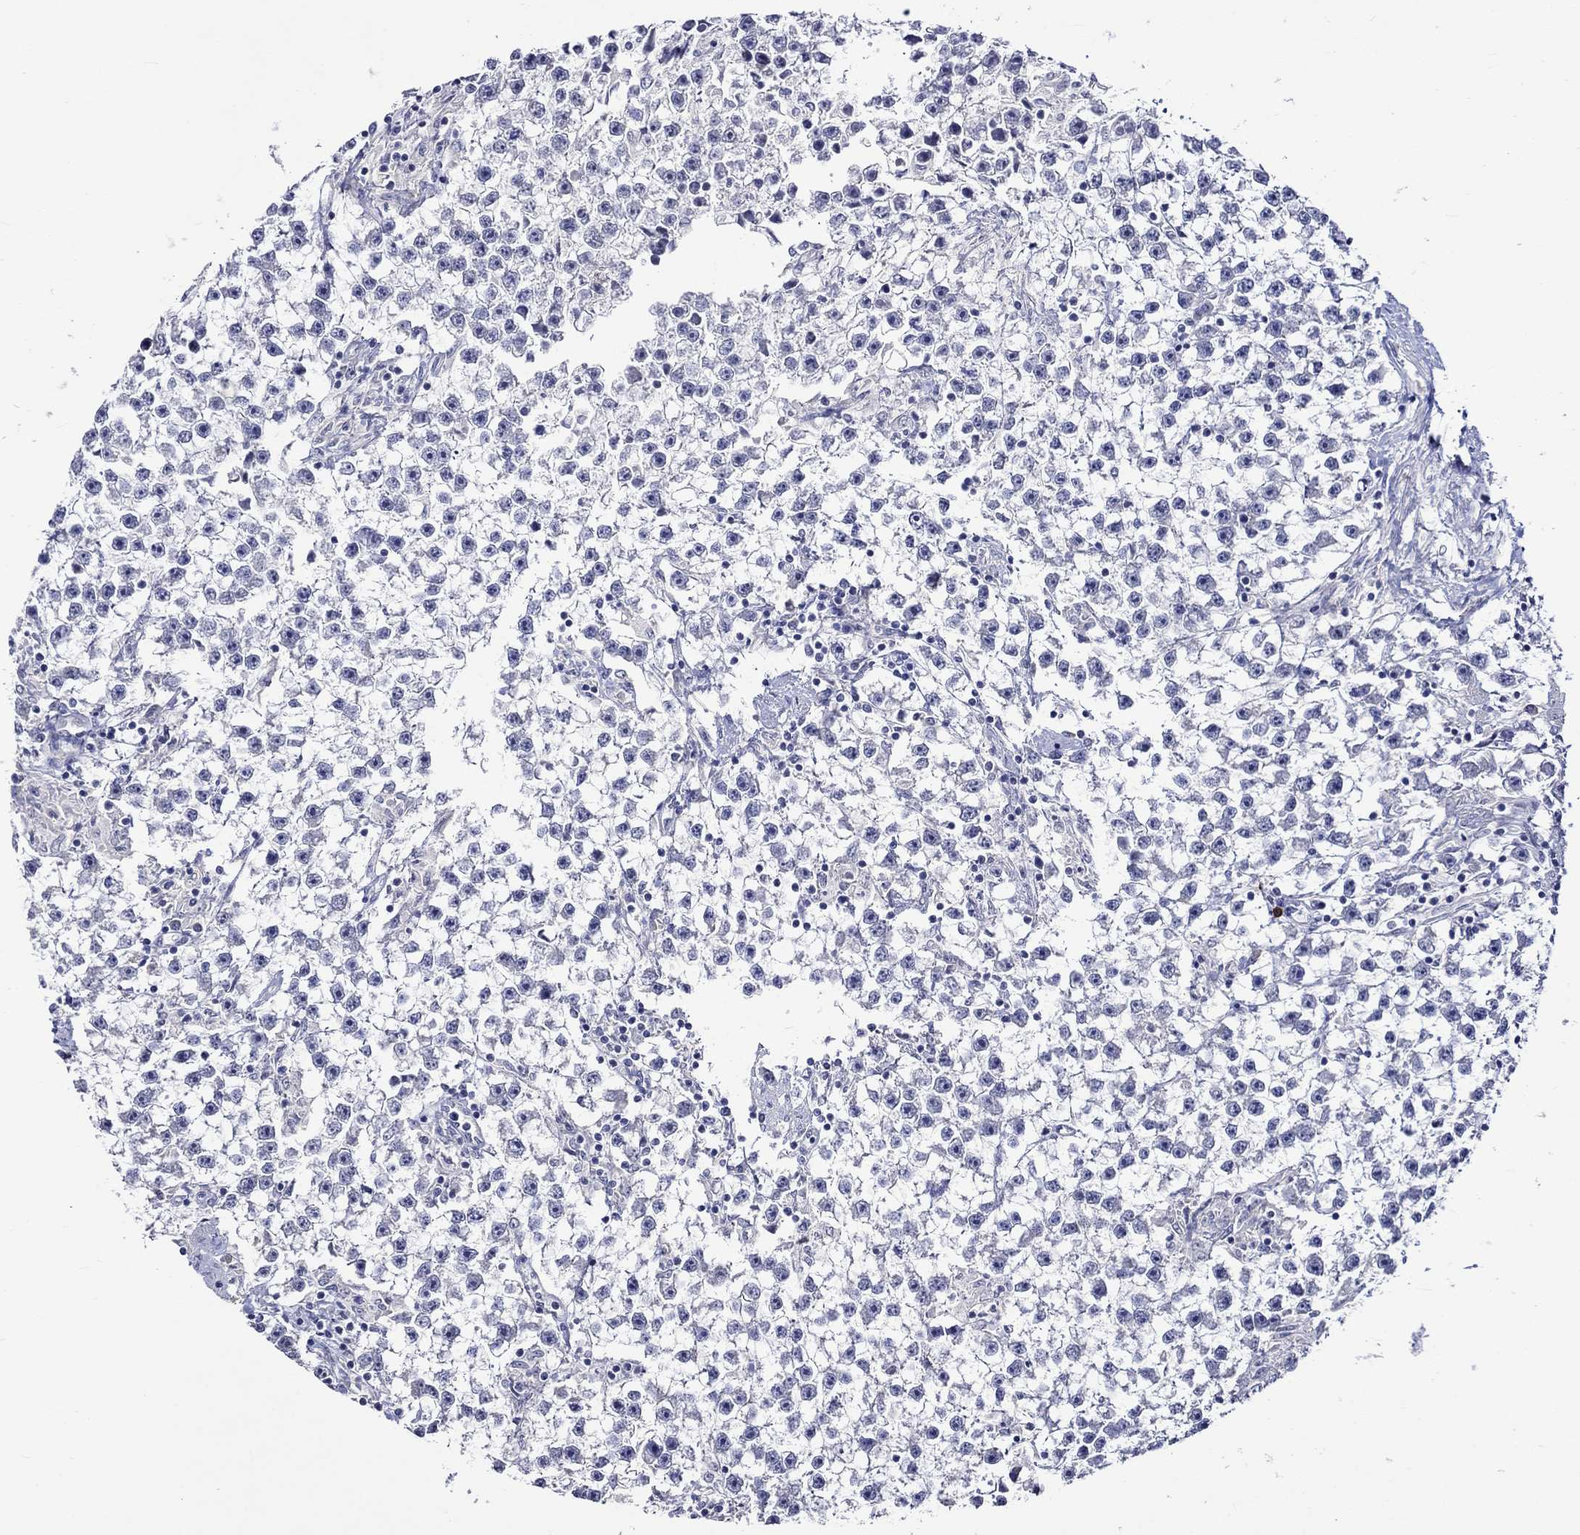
{"staining": {"intensity": "negative", "quantity": "none", "location": "none"}, "tissue": "testis cancer", "cell_type": "Tumor cells", "image_type": "cancer", "snomed": [{"axis": "morphology", "description": "Seminoma, NOS"}, {"axis": "topography", "description": "Testis"}], "caption": "An image of testis cancer (seminoma) stained for a protein shows no brown staining in tumor cells.", "gene": "CRYAB", "patient": {"sex": "male", "age": 59}}